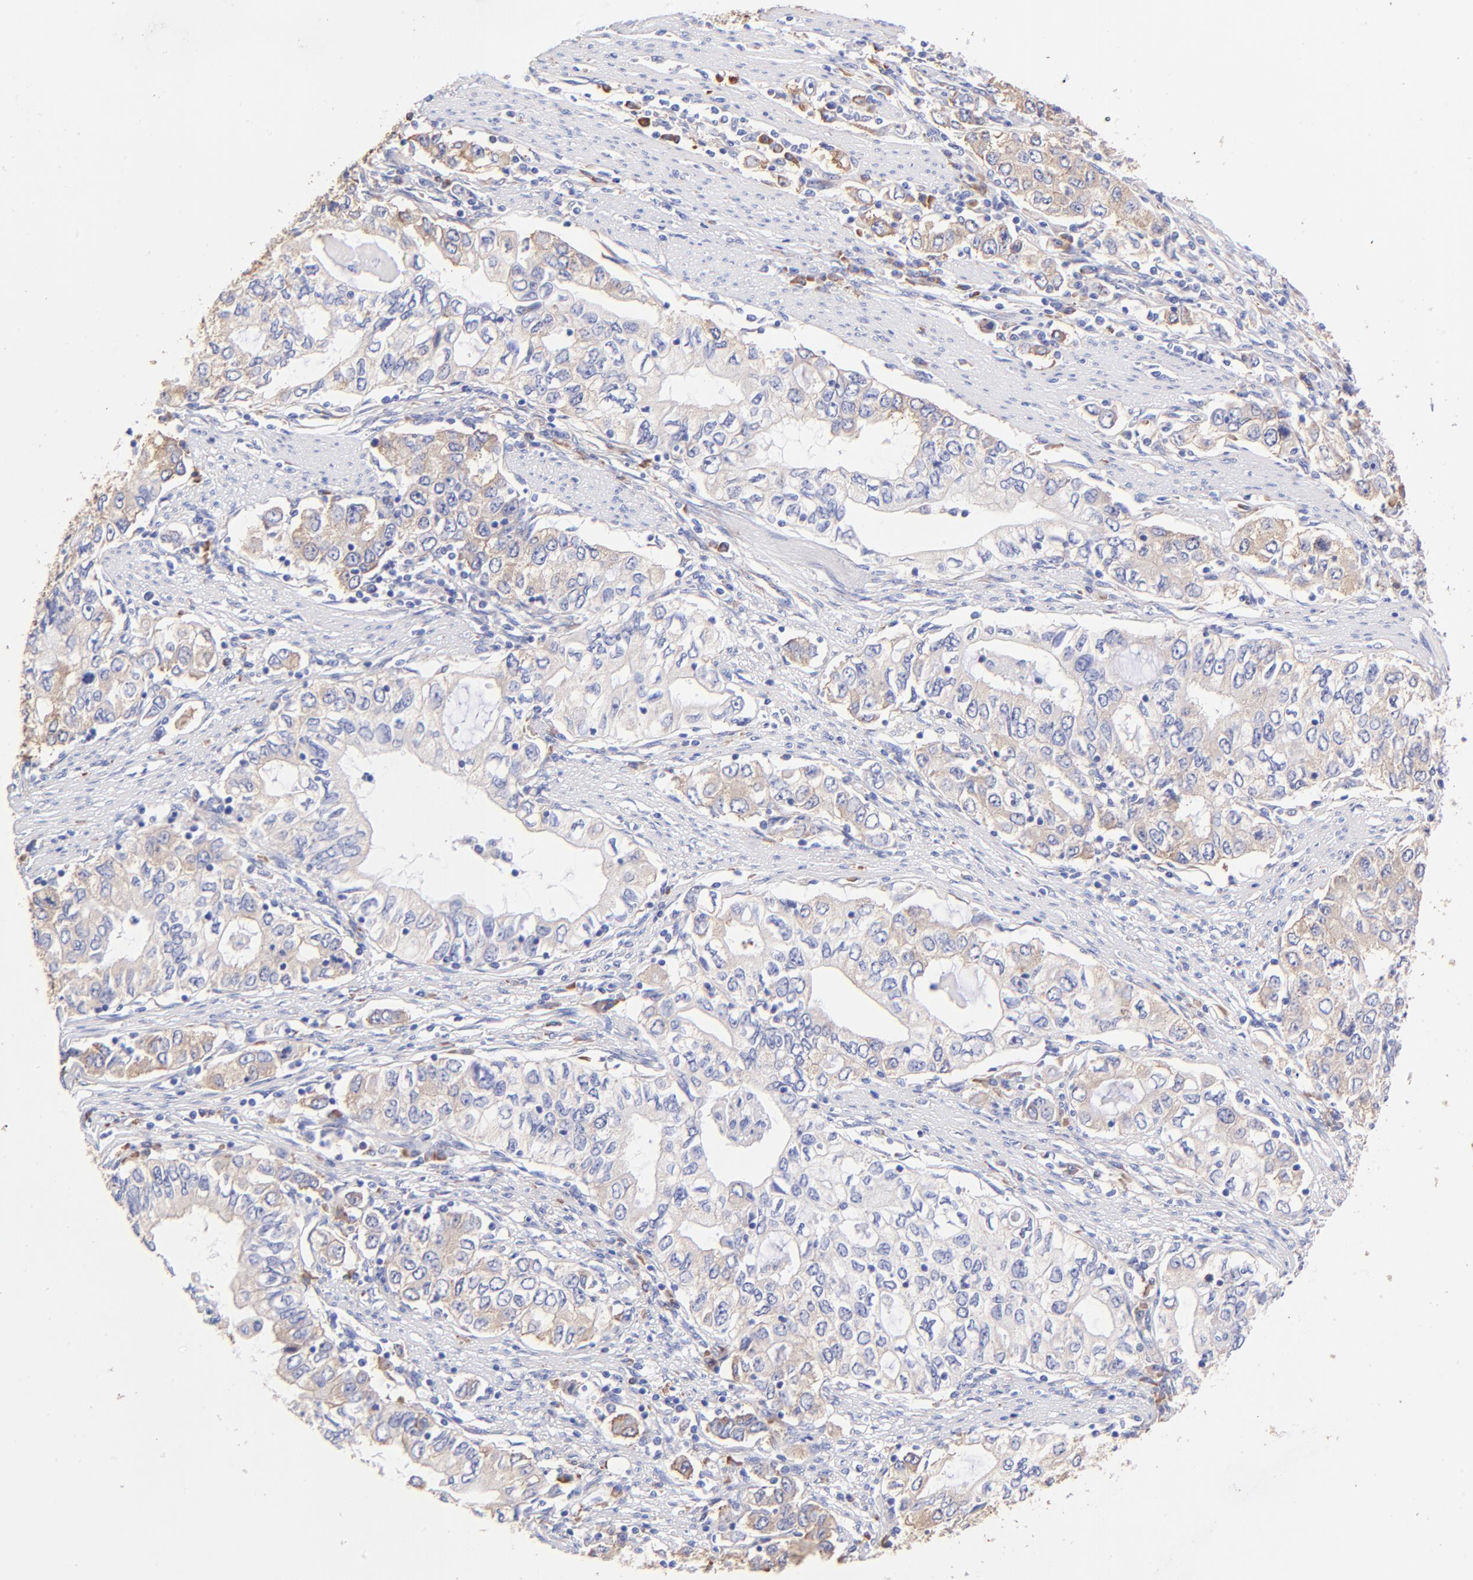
{"staining": {"intensity": "weak", "quantity": ">75%", "location": "cytoplasmic/membranous"}, "tissue": "stomach cancer", "cell_type": "Tumor cells", "image_type": "cancer", "snomed": [{"axis": "morphology", "description": "Adenocarcinoma, NOS"}, {"axis": "topography", "description": "Stomach, lower"}], "caption": "An immunohistochemistry micrograph of neoplastic tissue is shown. Protein staining in brown shows weak cytoplasmic/membranous positivity in stomach cancer within tumor cells.", "gene": "RPL30", "patient": {"sex": "female", "age": 72}}